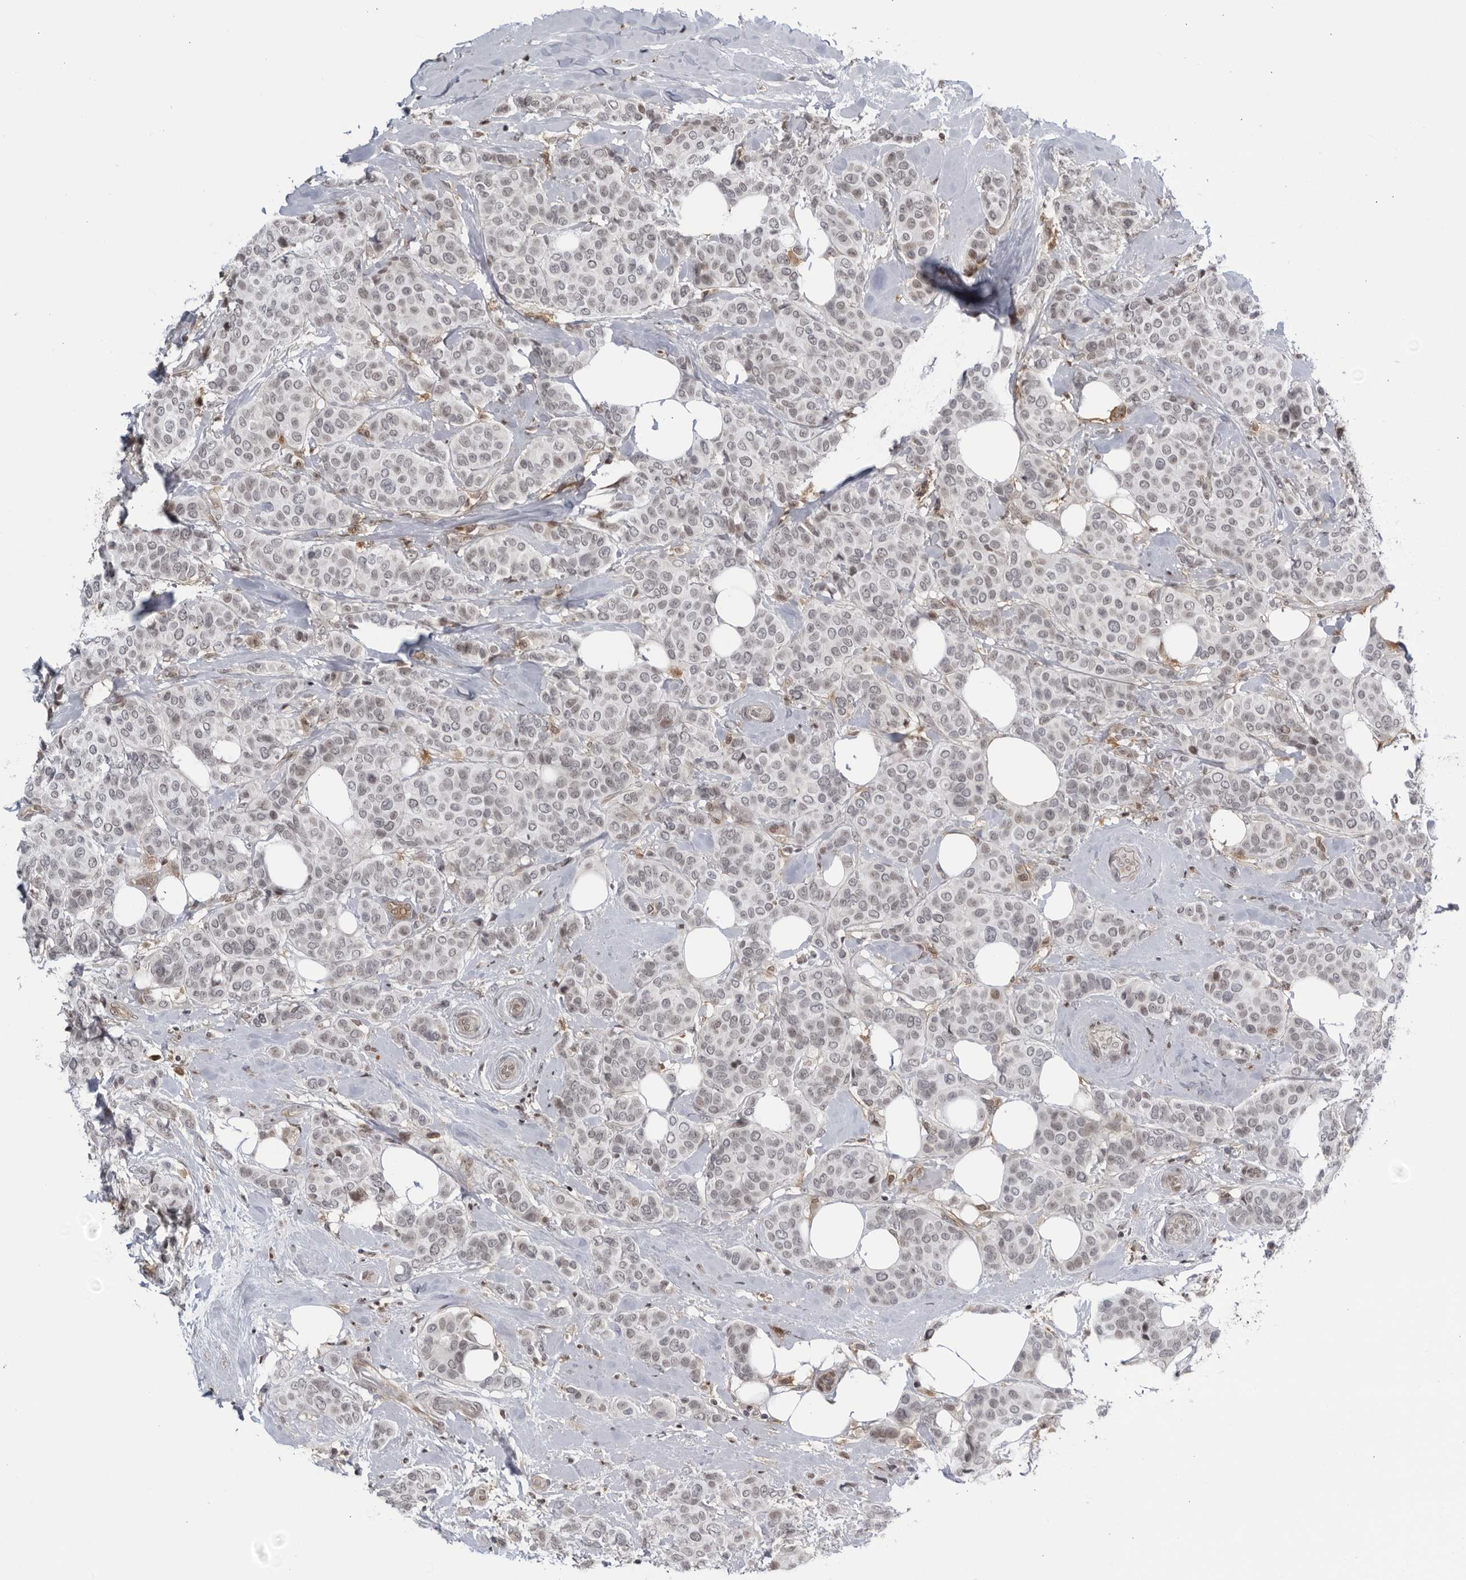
{"staining": {"intensity": "negative", "quantity": "none", "location": "none"}, "tissue": "breast cancer", "cell_type": "Tumor cells", "image_type": "cancer", "snomed": [{"axis": "morphology", "description": "Lobular carcinoma"}, {"axis": "topography", "description": "Breast"}], "caption": "Immunohistochemistry (IHC) histopathology image of neoplastic tissue: human breast cancer stained with DAB shows no significant protein expression in tumor cells. Nuclei are stained in blue.", "gene": "DTL", "patient": {"sex": "female", "age": 51}}